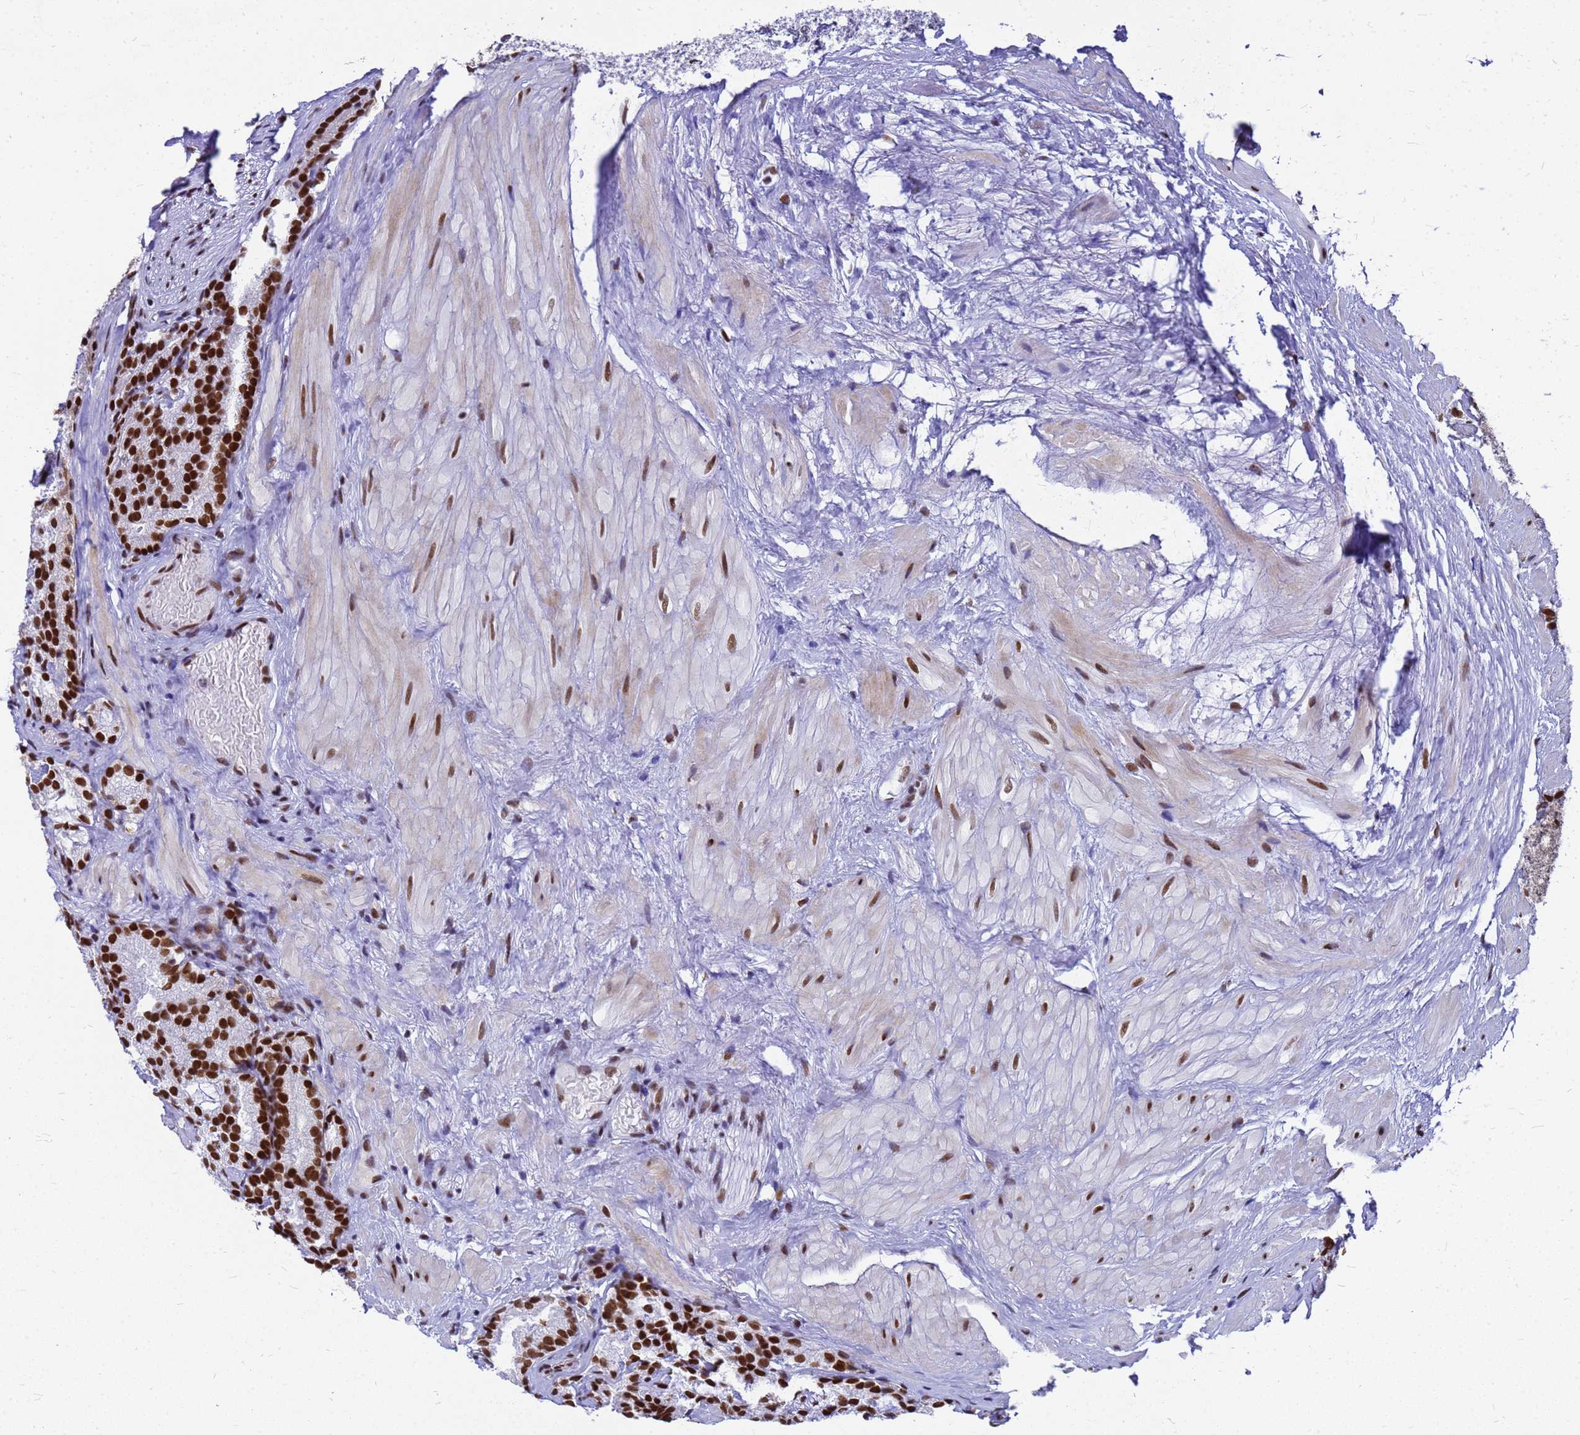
{"staining": {"intensity": "strong", "quantity": ">75%", "location": "nuclear"}, "tissue": "prostate cancer", "cell_type": "Tumor cells", "image_type": "cancer", "snomed": [{"axis": "morphology", "description": "Adenocarcinoma, High grade"}, {"axis": "topography", "description": "Prostate"}], "caption": "Adenocarcinoma (high-grade) (prostate) was stained to show a protein in brown. There is high levels of strong nuclear staining in approximately >75% of tumor cells.", "gene": "SART3", "patient": {"sex": "male", "age": 69}}